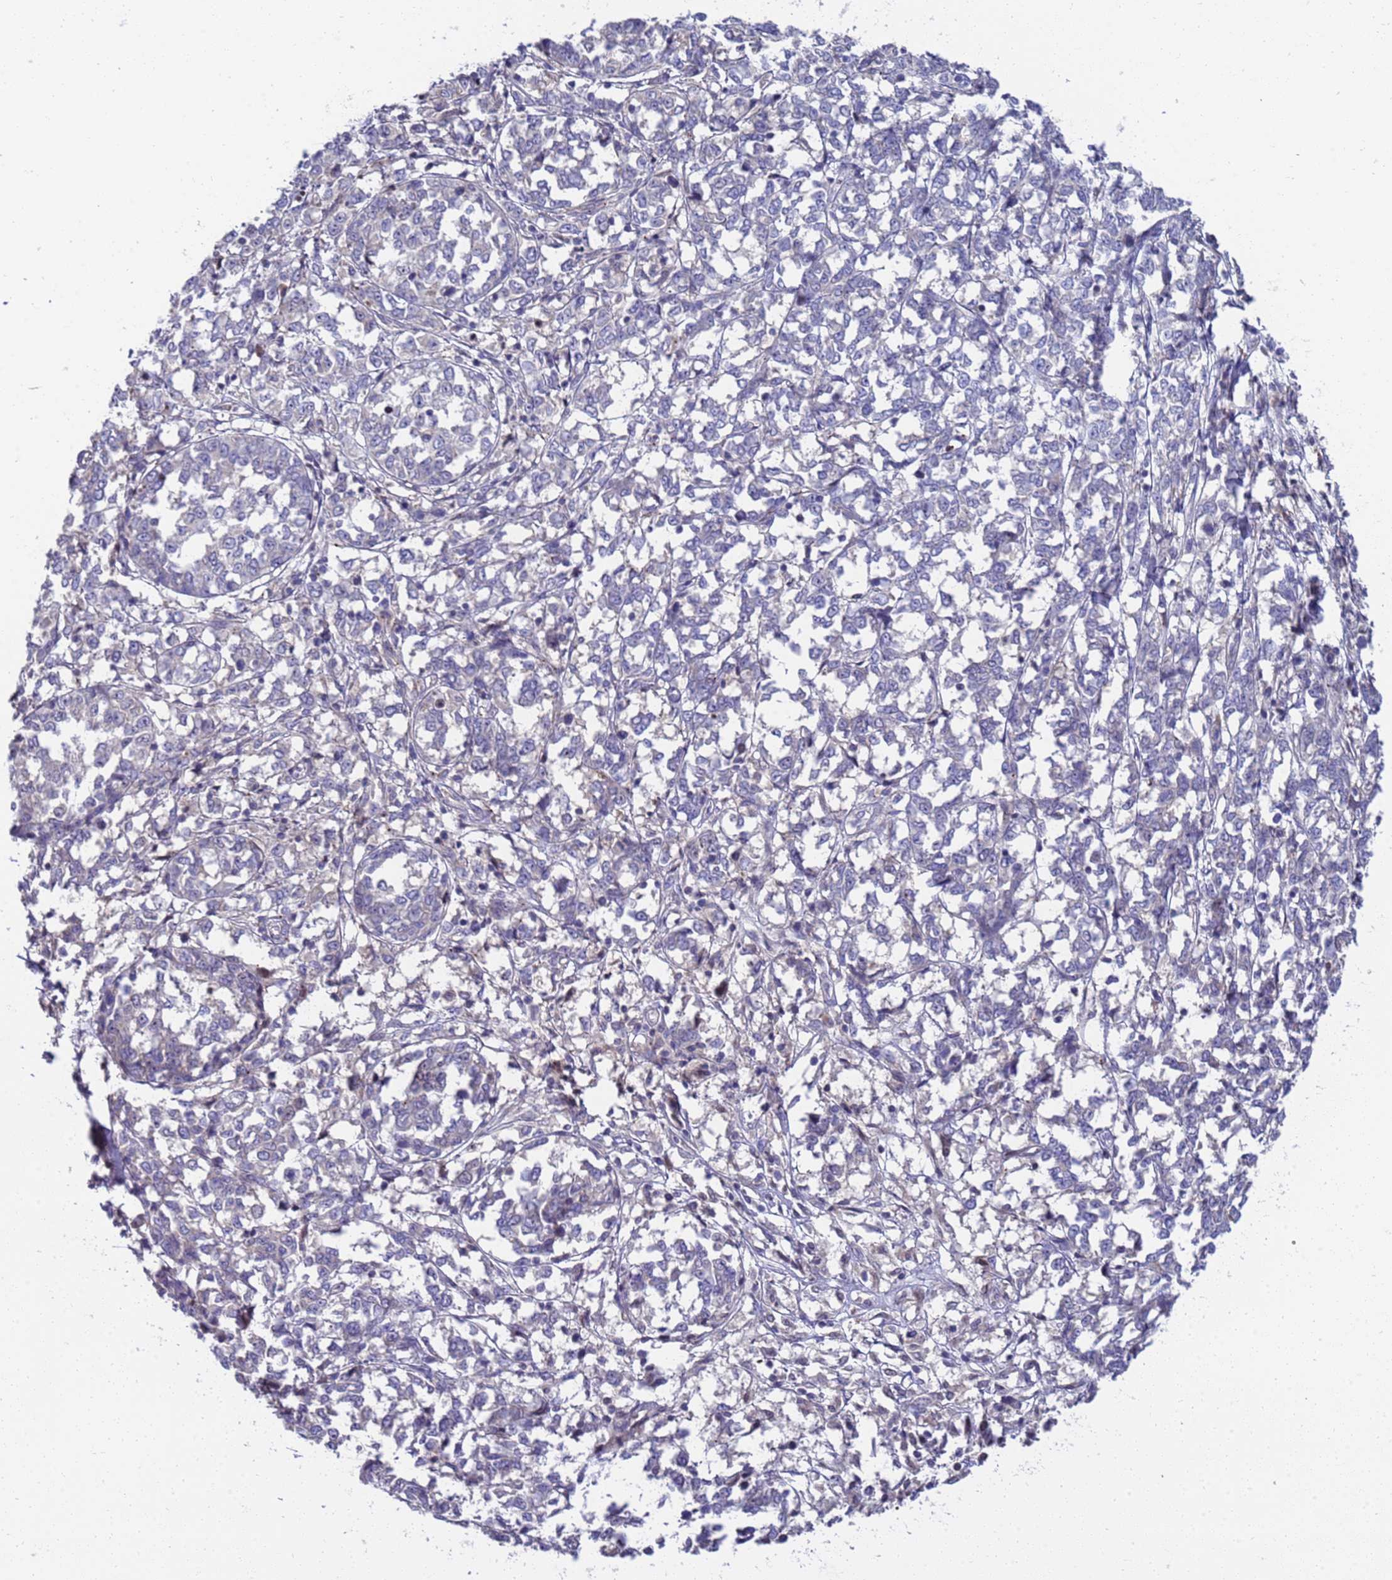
{"staining": {"intensity": "negative", "quantity": "none", "location": "none"}, "tissue": "melanoma", "cell_type": "Tumor cells", "image_type": "cancer", "snomed": [{"axis": "morphology", "description": "Malignant melanoma, NOS"}, {"axis": "topography", "description": "Skin"}], "caption": "This is a image of immunohistochemistry staining of melanoma, which shows no staining in tumor cells. Brightfield microscopy of IHC stained with DAB (3,3'-diaminobenzidine) (brown) and hematoxylin (blue), captured at high magnification.", "gene": "ENOSF1", "patient": {"sex": "female", "age": 72}}